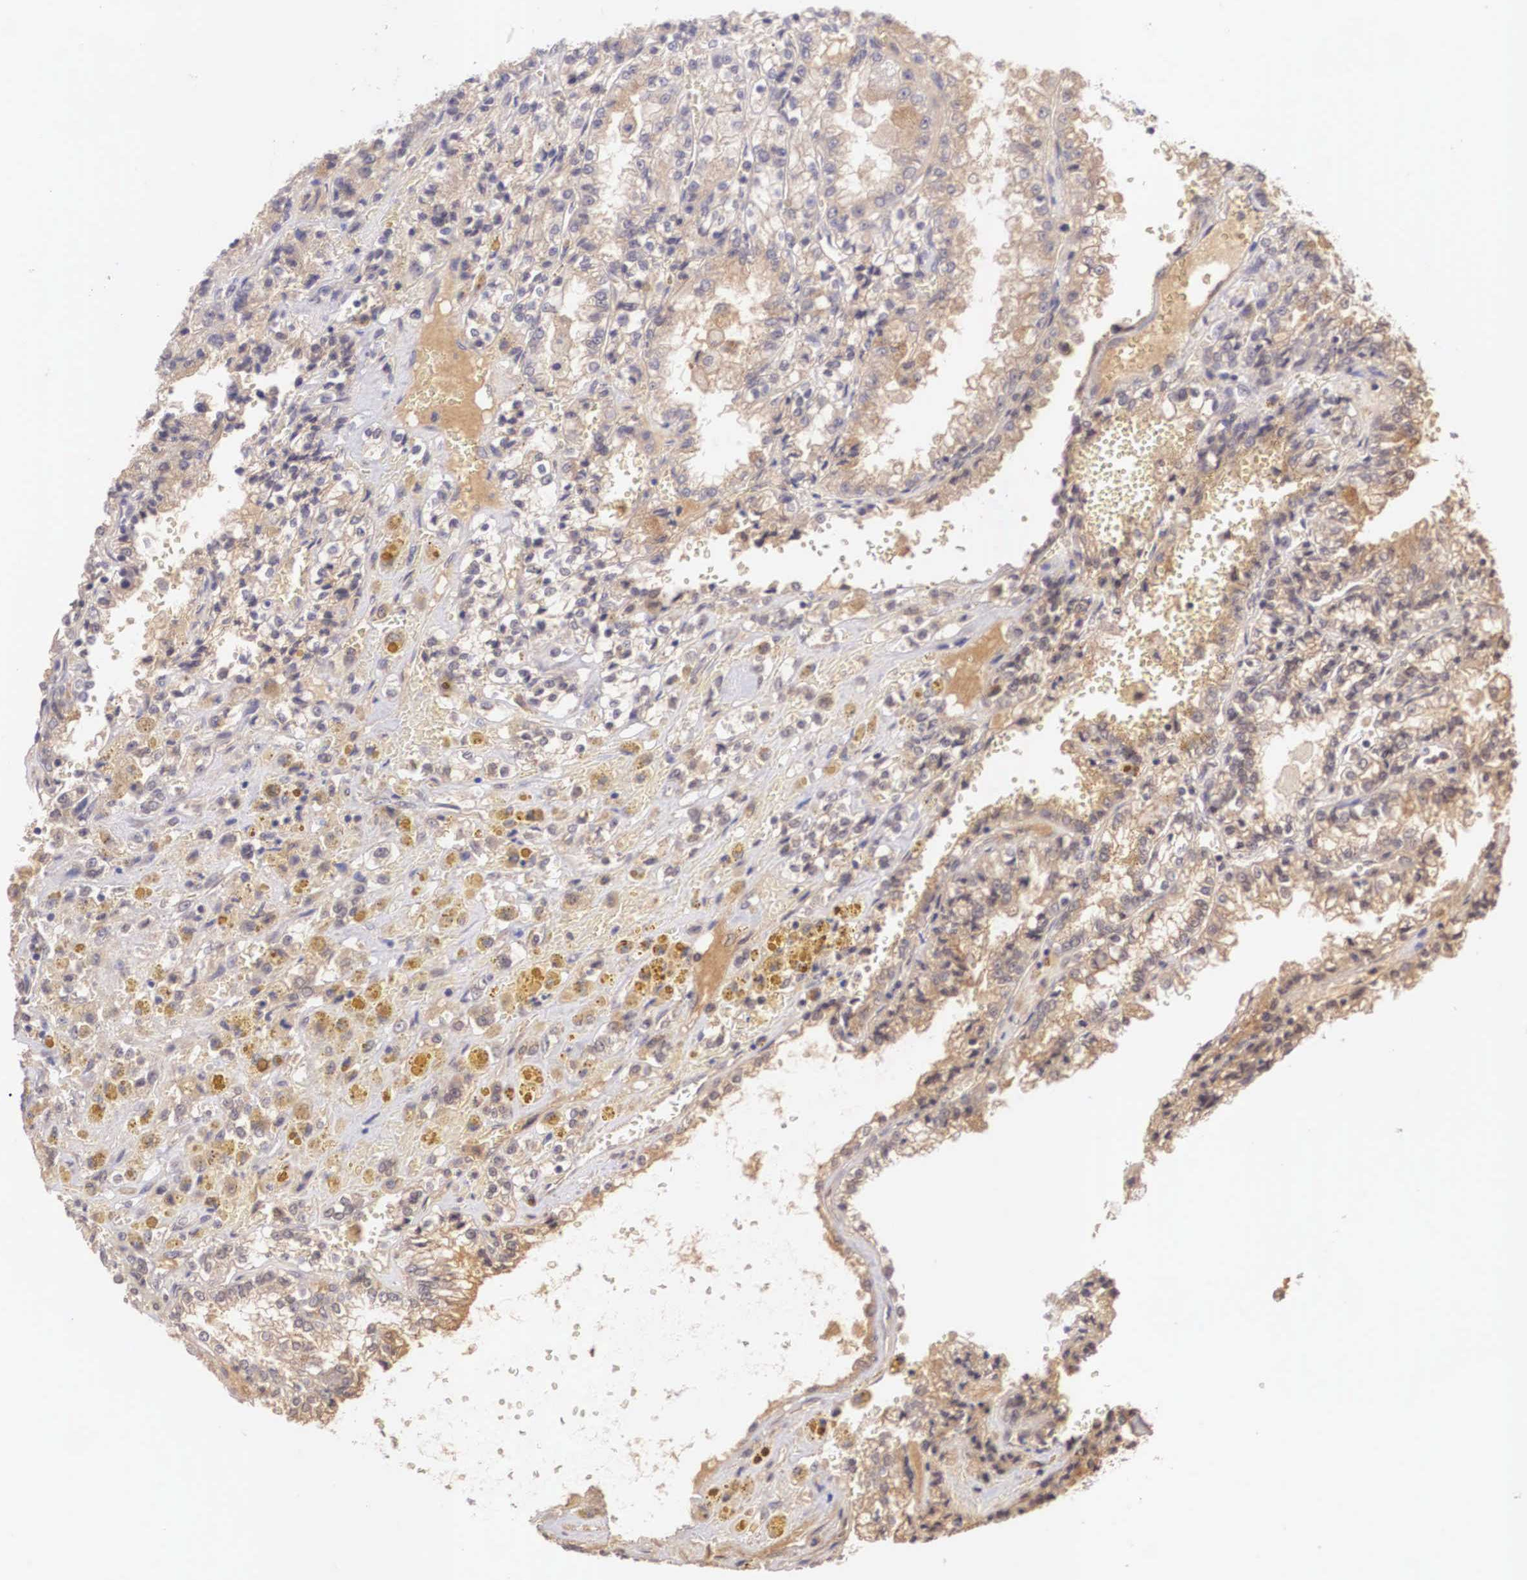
{"staining": {"intensity": "negative", "quantity": "none", "location": "none"}, "tissue": "renal cancer", "cell_type": "Tumor cells", "image_type": "cancer", "snomed": [{"axis": "morphology", "description": "Adenocarcinoma, NOS"}, {"axis": "topography", "description": "Kidney"}], "caption": "Adenocarcinoma (renal) was stained to show a protein in brown. There is no significant expression in tumor cells.", "gene": "BCL6", "patient": {"sex": "female", "age": 56}}